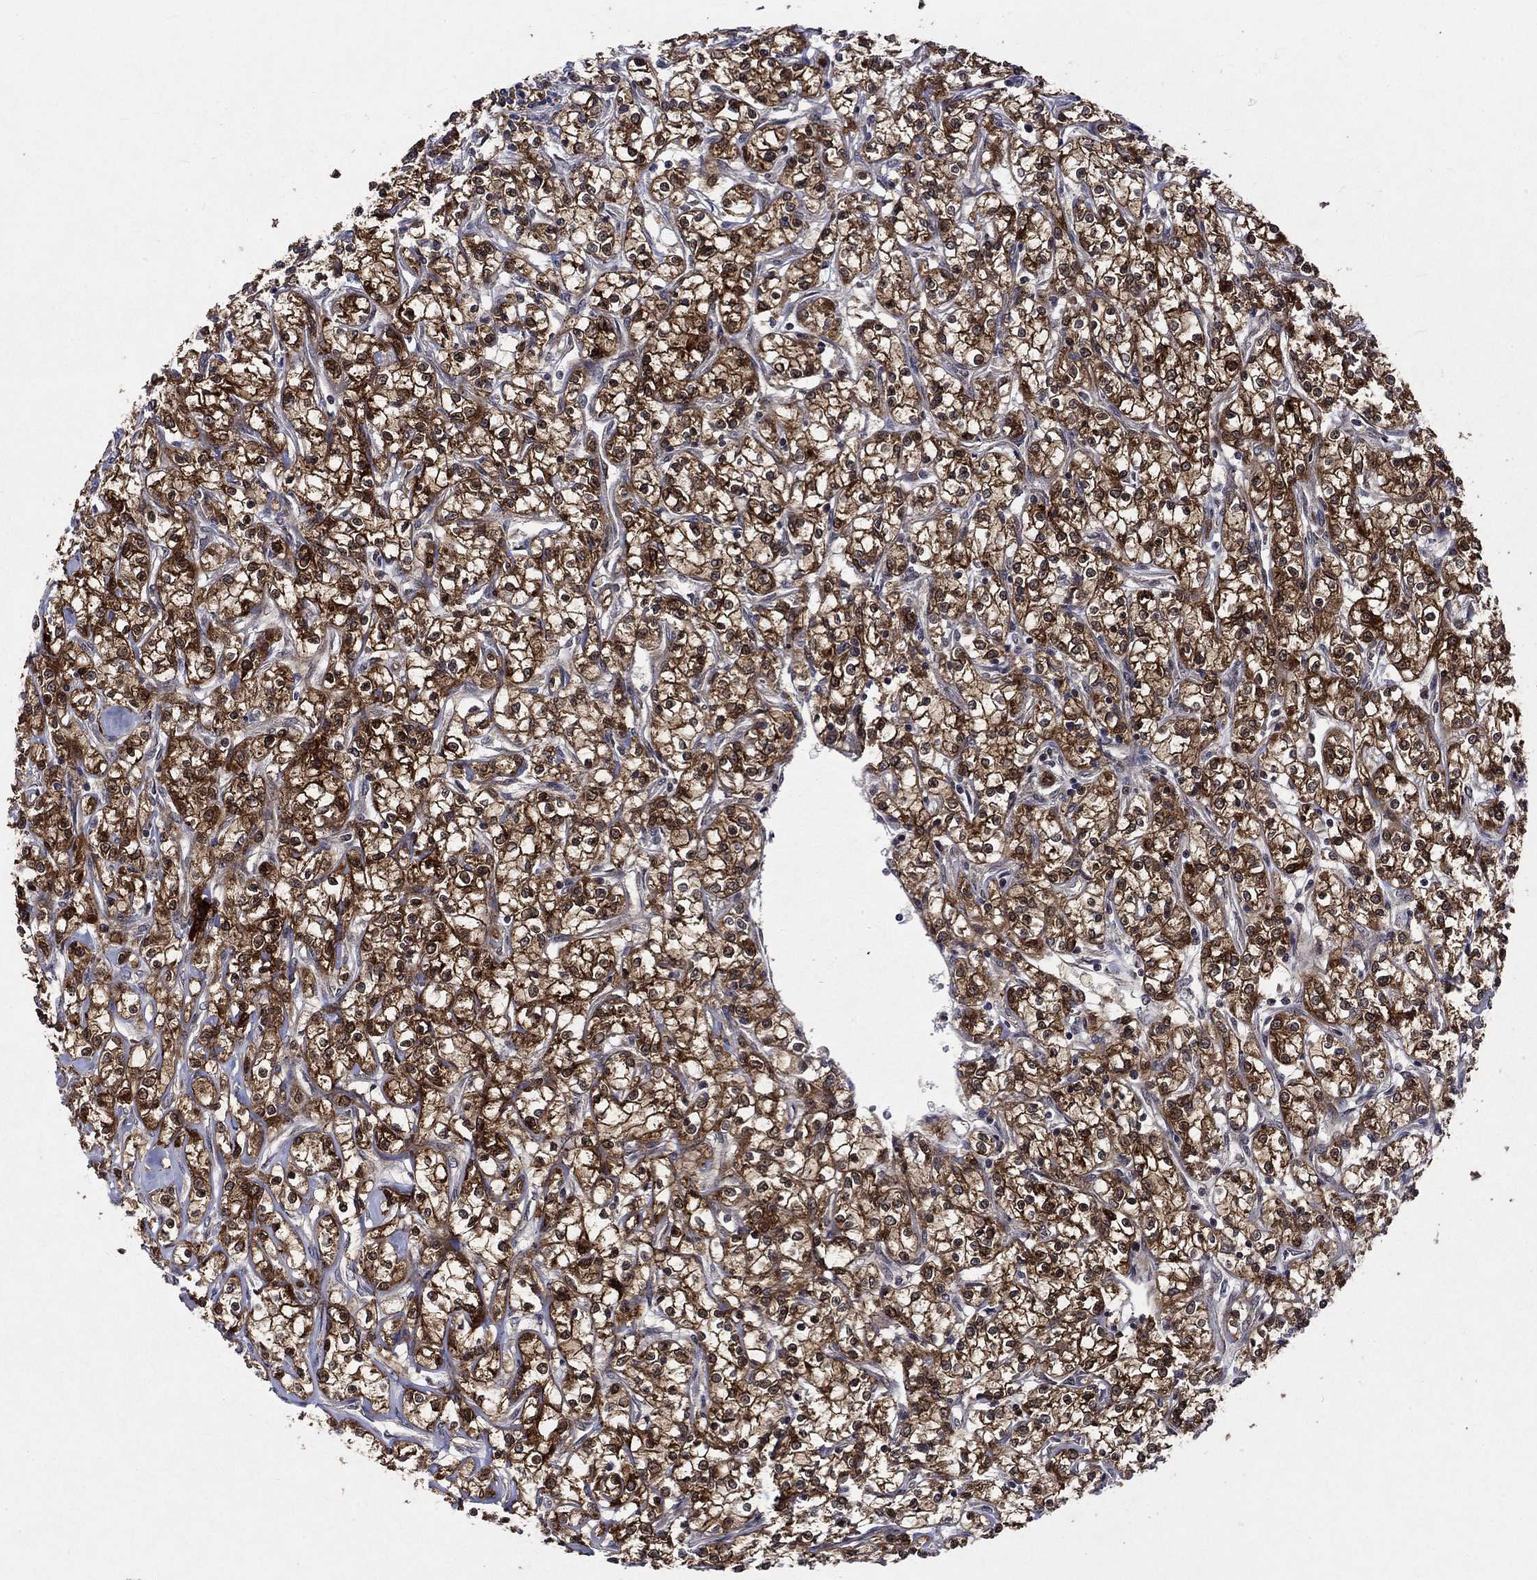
{"staining": {"intensity": "strong", "quantity": ">75%", "location": "cytoplasmic/membranous"}, "tissue": "renal cancer", "cell_type": "Tumor cells", "image_type": "cancer", "snomed": [{"axis": "morphology", "description": "Adenocarcinoma, NOS"}, {"axis": "topography", "description": "Kidney"}], "caption": "Strong cytoplasmic/membranous staining for a protein is identified in approximately >75% of tumor cells of adenocarcinoma (renal) using immunohistochemistry (IHC).", "gene": "CRYAB", "patient": {"sex": "female", "age": 59}}